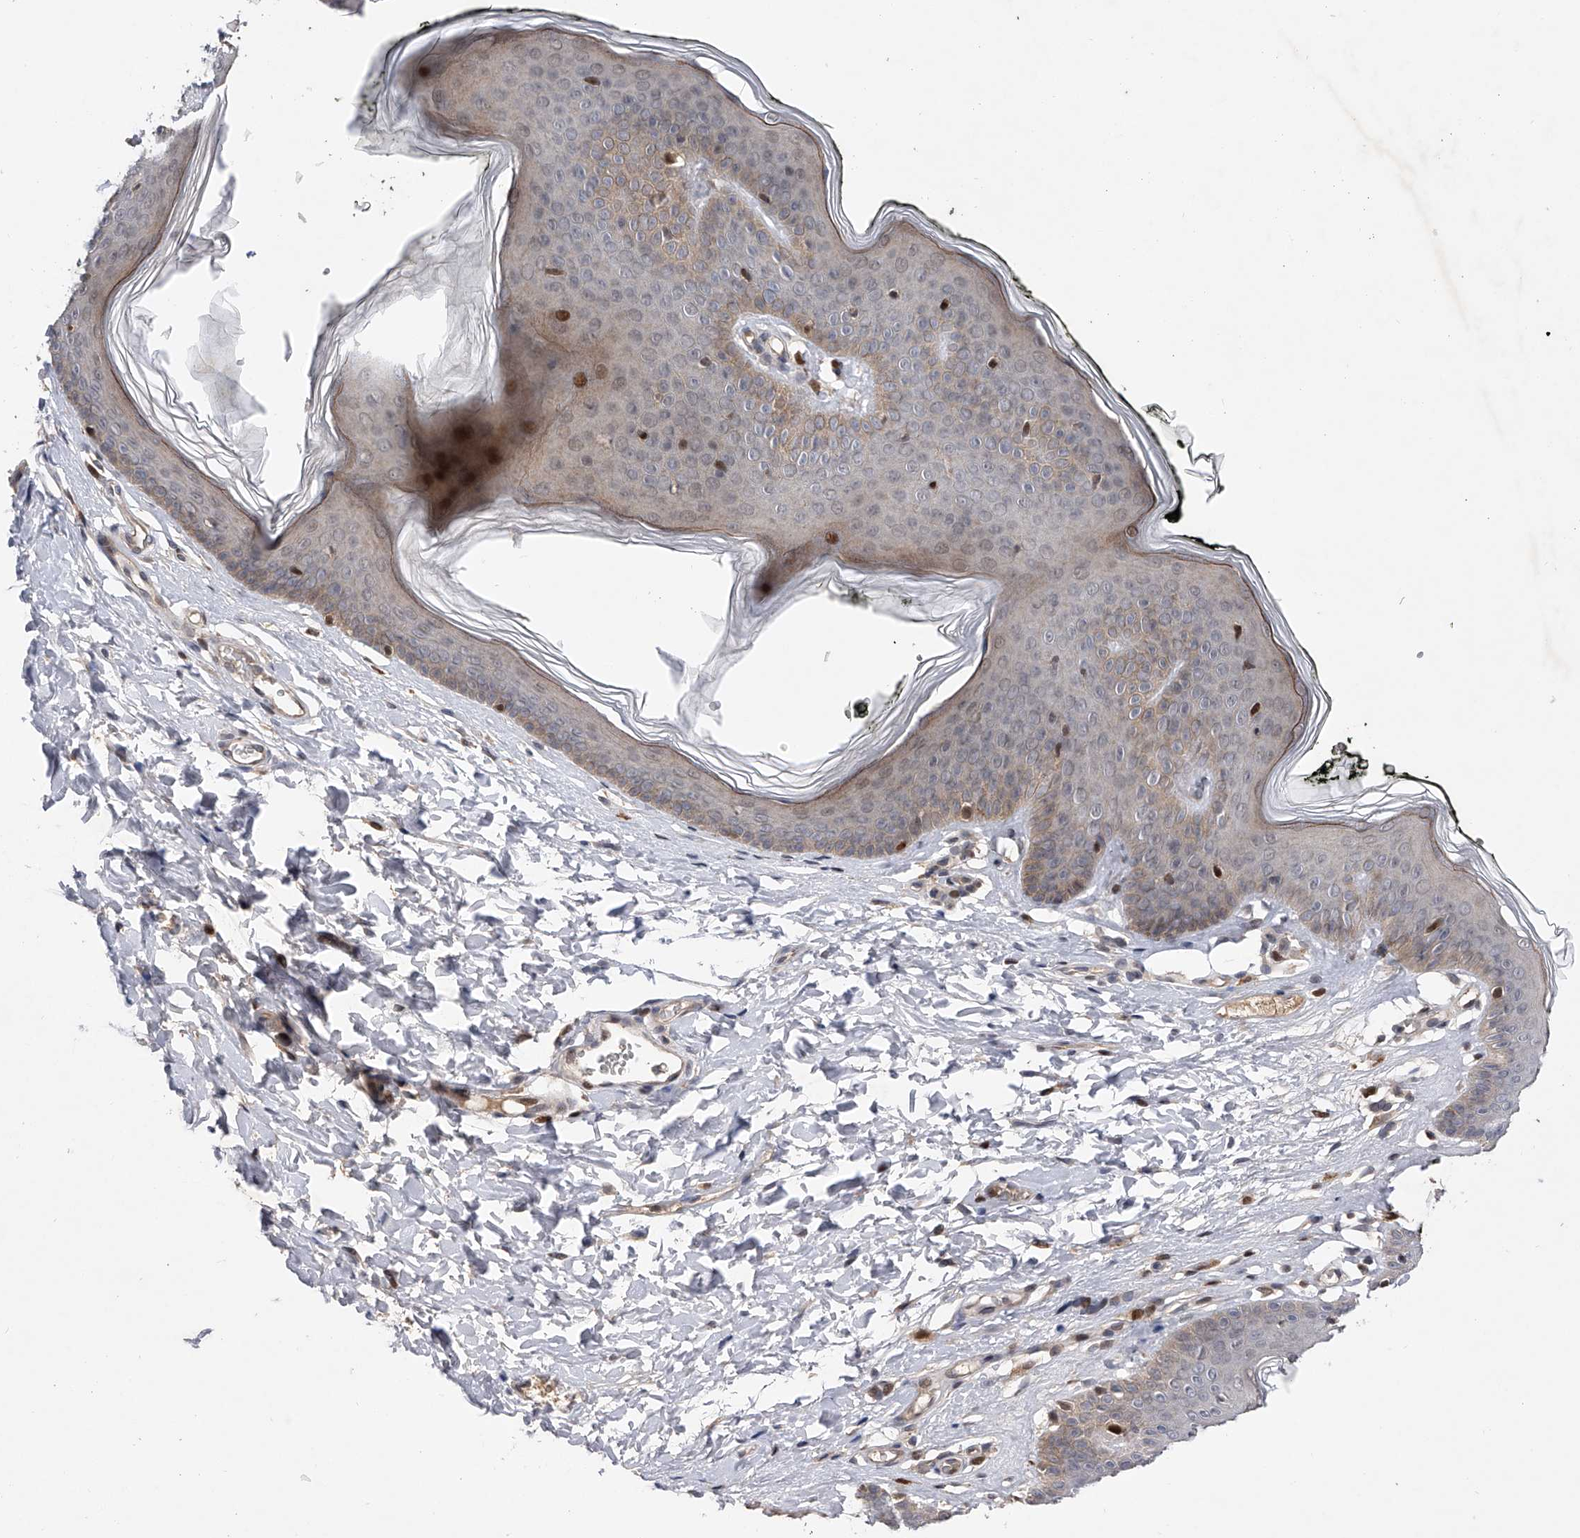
{"staining": {"intensity": "moderate", "quantity": "25%-75%", "location": "cytoplasmic/membranous,nuclear"}, "tissue": "skin", "cell_type": "Epidermal cells", "image_type": "normal", "snomed": [{"axis": "morphology", "description": "Normal tissue, NOS"}, {"axis": "morphology", "description": "Inflammation, NOS"}, {"axis": "topography", "description": "Vulva"}], "caption": "IHC histopathology image of unremarkable skin: skin stained using IHC demonstrates medium levels of moderate protein expression localized specifically in the cytoplasmic/membranous,nuclear of epidermal cells, appearing as a cytoplasmic/membranous,nuclear brown color.", "gene": "RWDD2A", "patient": {"sex": "female", "age": 84}}